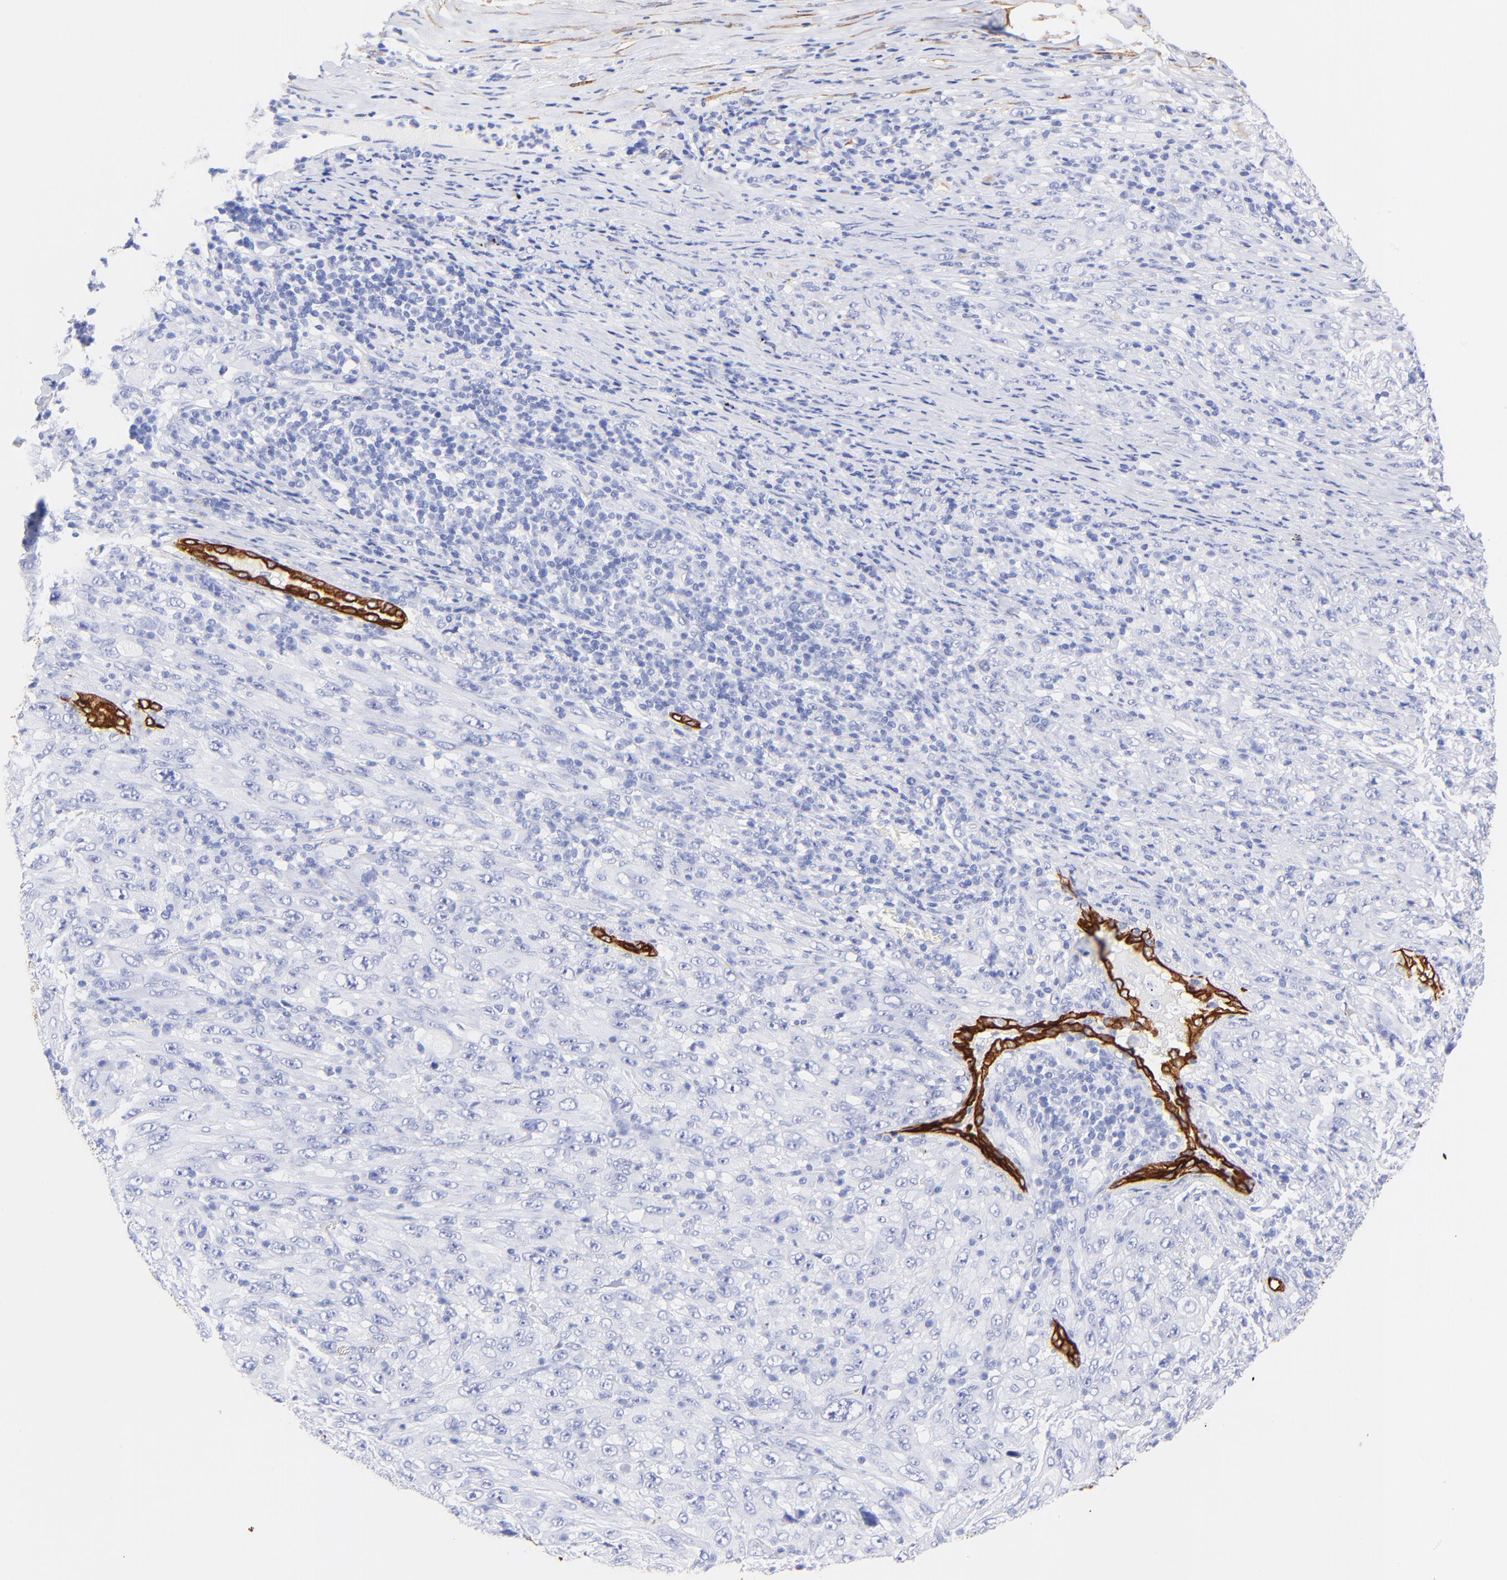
{"staining": {"intensity": "negative", "quantity": "none", "location": "none"}, "tissue": "melanoma", "cell_type": "Tumor cells", "image_type": "cancer", "snomed": [{"axis": "morphology", "description": "Malignant melanoma, Metastatic site"}, {"axis": "topography", "description": "Skin"}], "caption": "Human malignant melanoma (metastatic site) stained for a protein using immunohistochemistry displays no positivity in tumor cells.", "gene": "KRT19", "patient": {"sex": "female", "age": 56}}